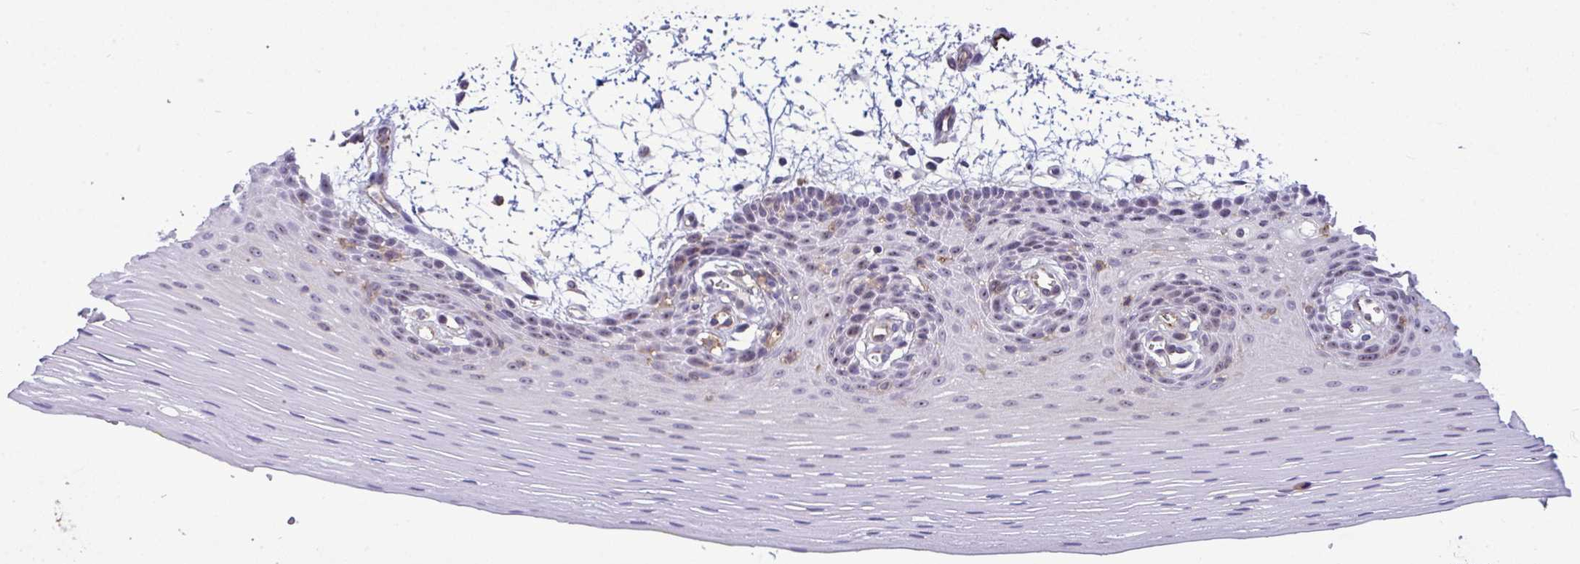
{"staining": {"intensity": "moderate", "quantity": "<25%", "location": "cytoplasmic/membranous,nuclear"}, "tissue": "oral mucosa", "cell_type": "Squamous epithelial cells", "image_type": "normal", "snomed": [{"axis": "morphology", "description": "Normal tissue, NOS"}, {"axis": "topography", "description": "Oral tissue"}], "caption": "Protein expression analysis of normal oral mucosa demonstrates moderate cytoplasmic/membranous,nuclear positivity in approximately <25% of squamous epithelial cells.", "gene": "CD101", "patient": {"sex": "female", "age": 81}}